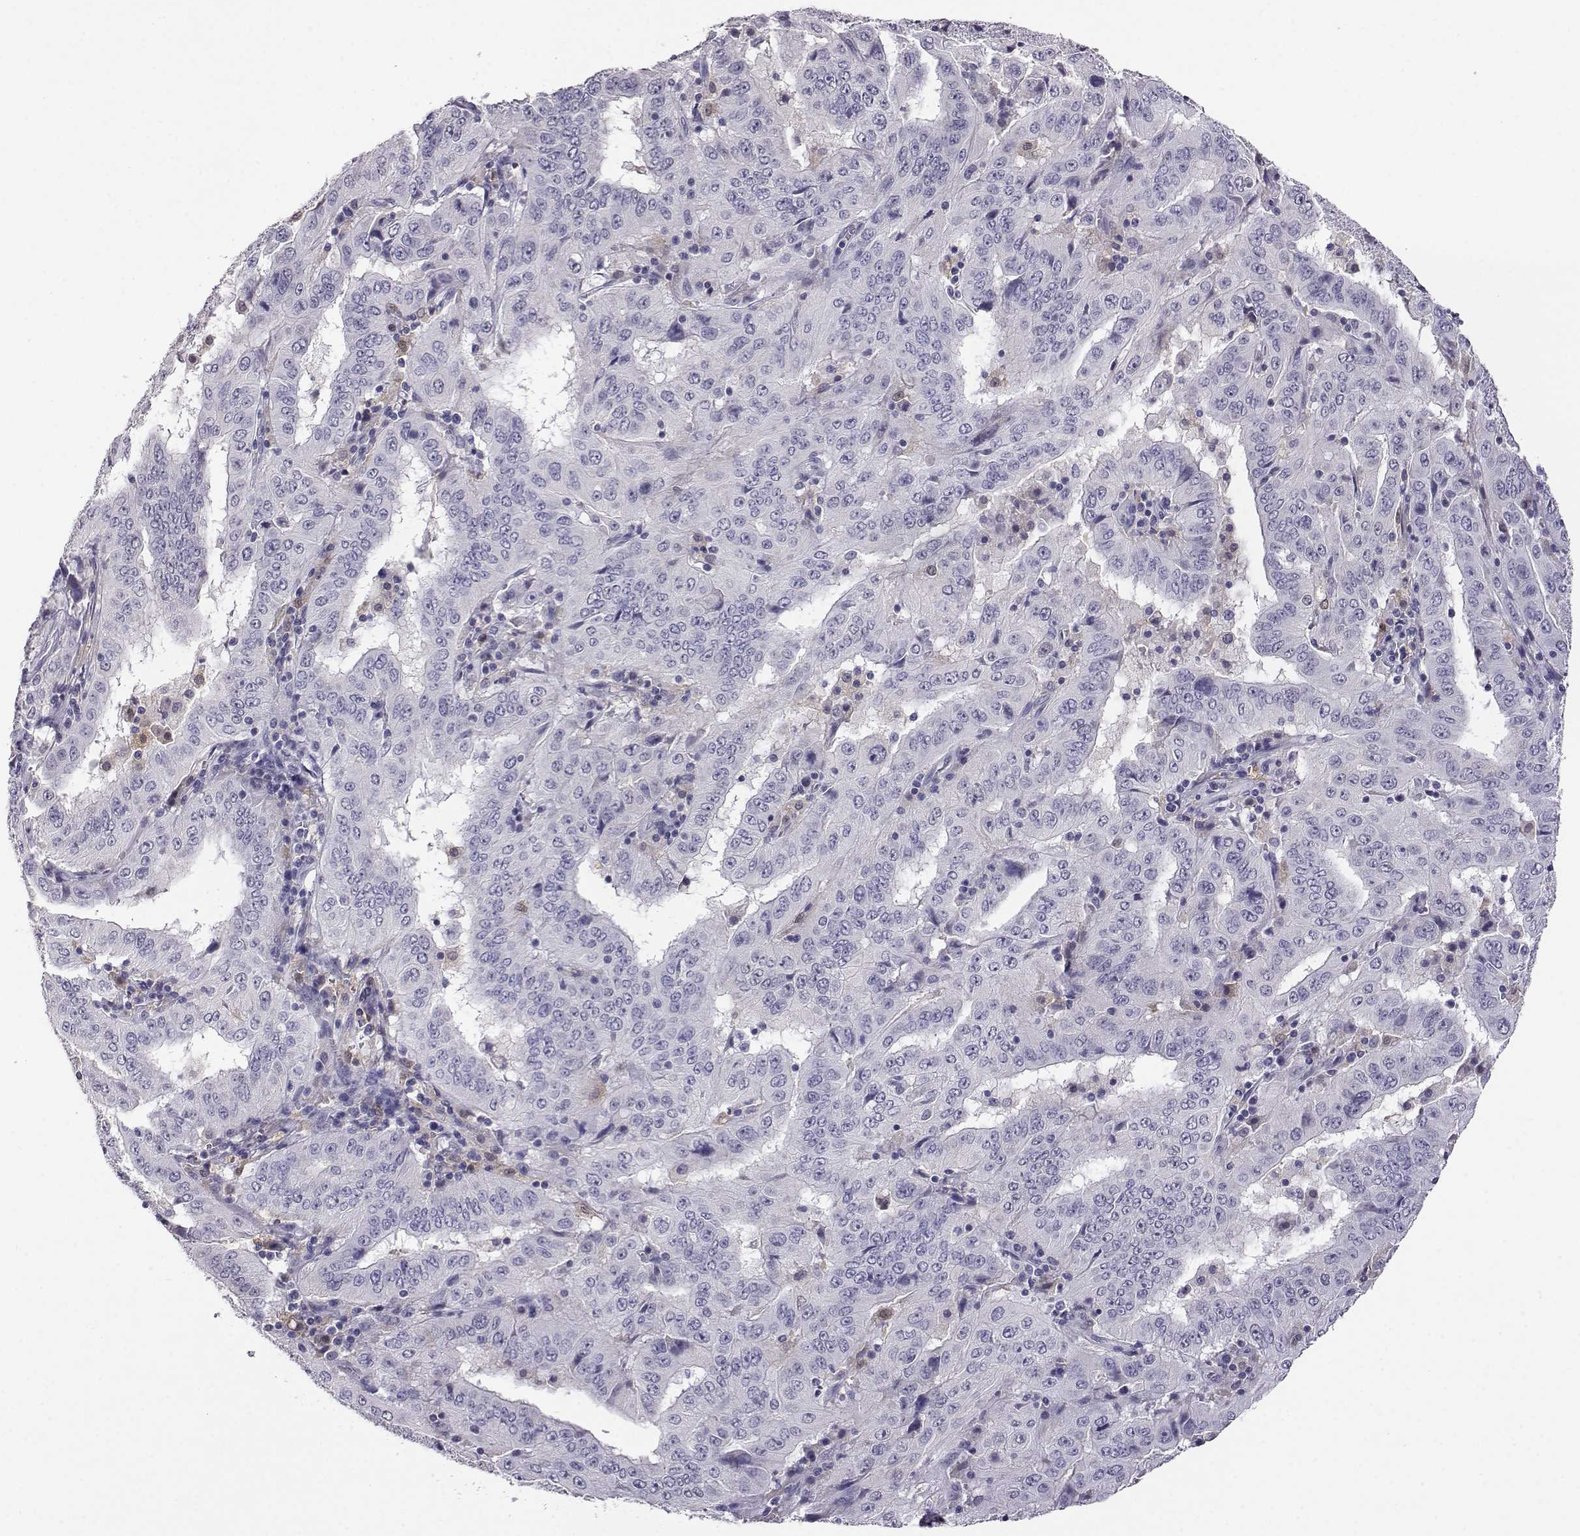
{"staining": {"intensity": "negative", "quantity": "none", "location": "none"}, "tissue": "pancreatic cancer", "cell_type": "Tumor cells", "image_type": "cancer", "snomed": [{"axis": "morphology", "description": "Adenocarcinoma, NOS"}, {"axis": "topography", "description": "Pancreas"}], "caption": "This is an immunohistochemistry (IHC) photomicrograph of pancreatic cancer (adenocarcinoma). There is no positivity in tumor cells.", "gene": "AKR1B1", "patient": {"sex": "male", "age": 63}}